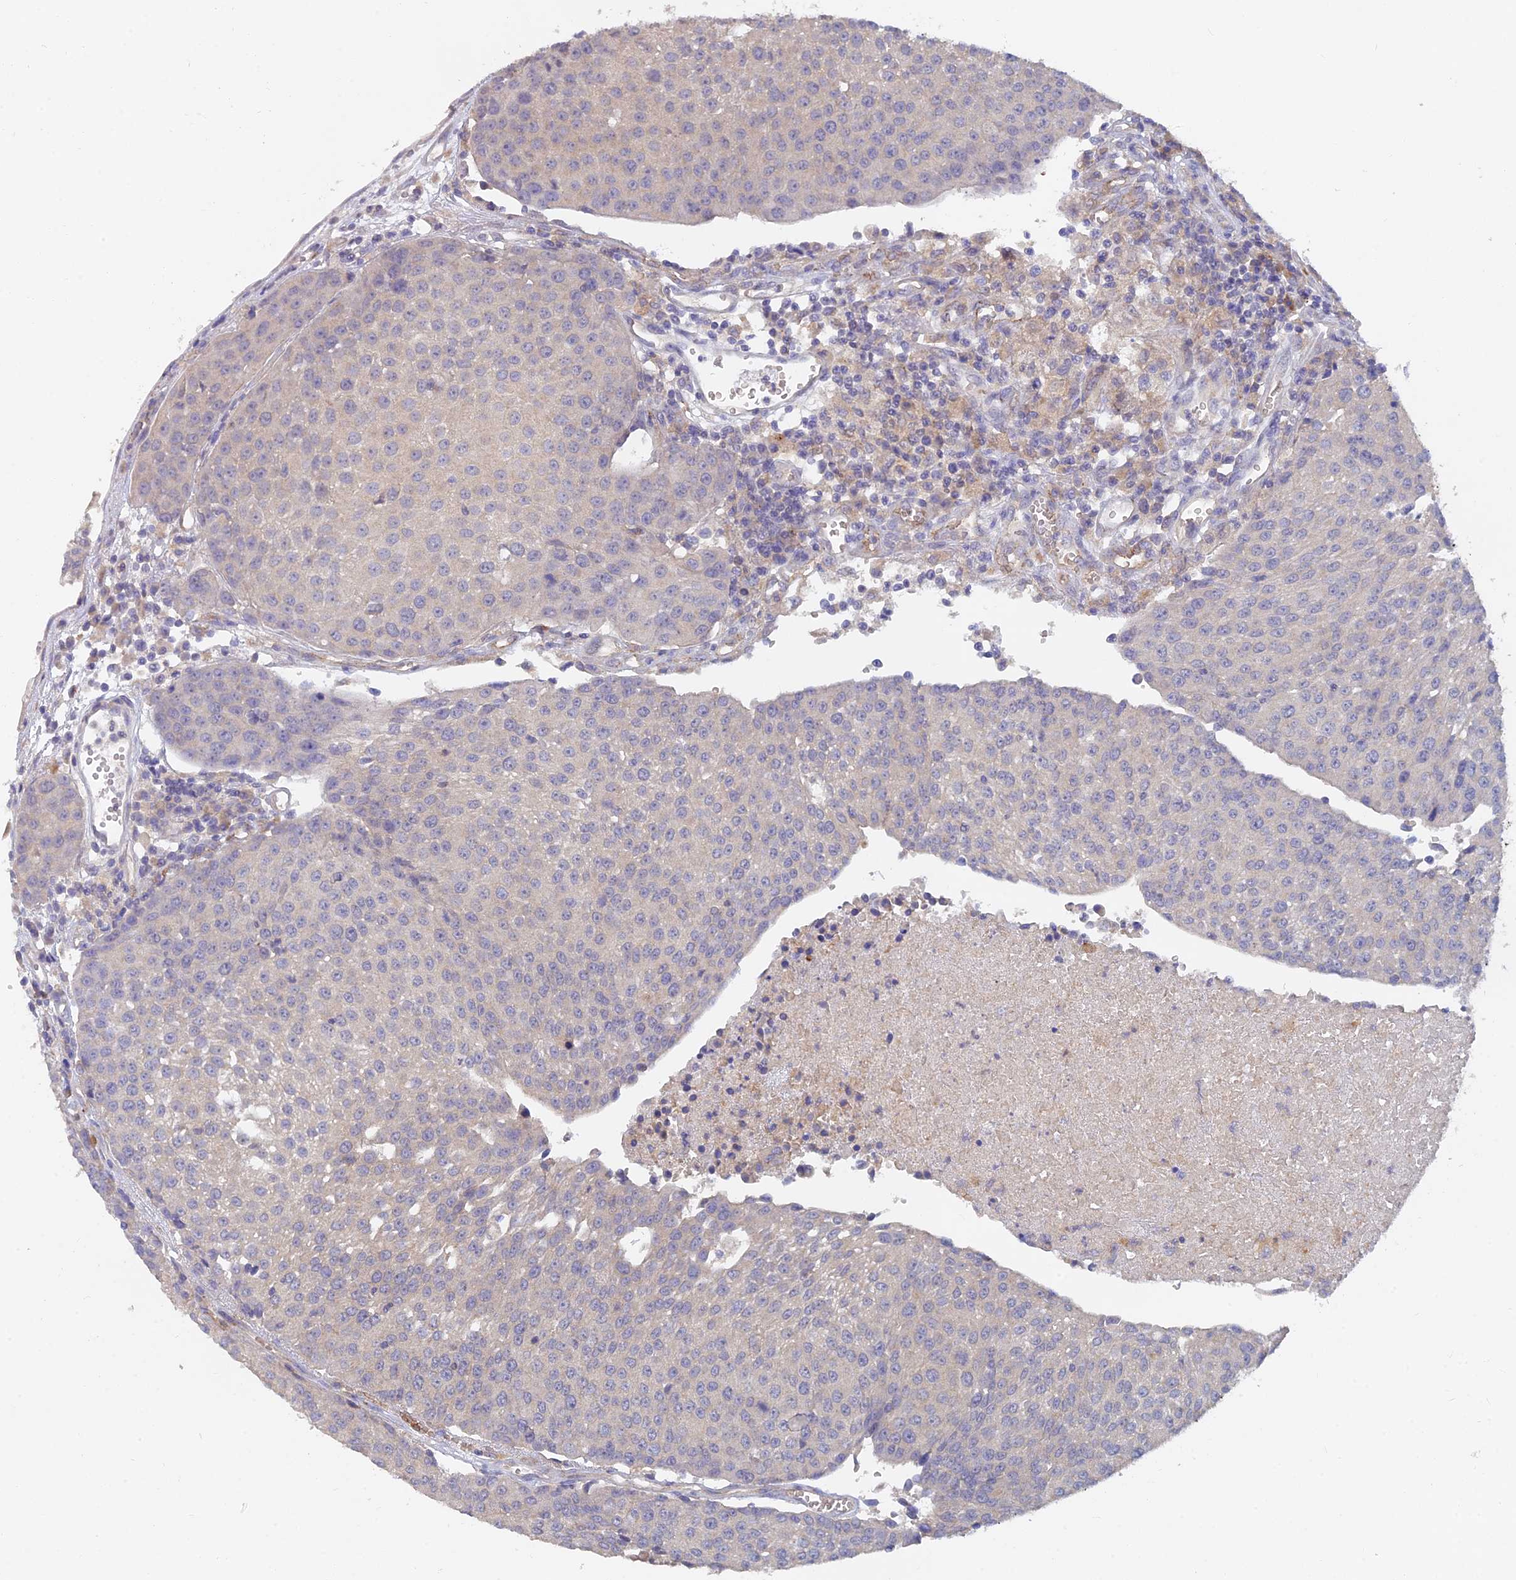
{"staining": {"intensity": "negative", "quantity": "none", "location": "none"}, "tissue": "urothelial cancer", "cell_type": "Tumor cells", "image_type": "cancer", "snomed": [{"axis": "morphology", "description": "Urothelial carcinoma, High grade"}, {"axis": "topography", "description": "Urinary bladder"}], "caption": "This is an immunohistochemistry image of human urothelial cancer. There is no staining in tumor cells.", "gene": "ARRDC1", "patient": {"sex": "female", "age": 85}}